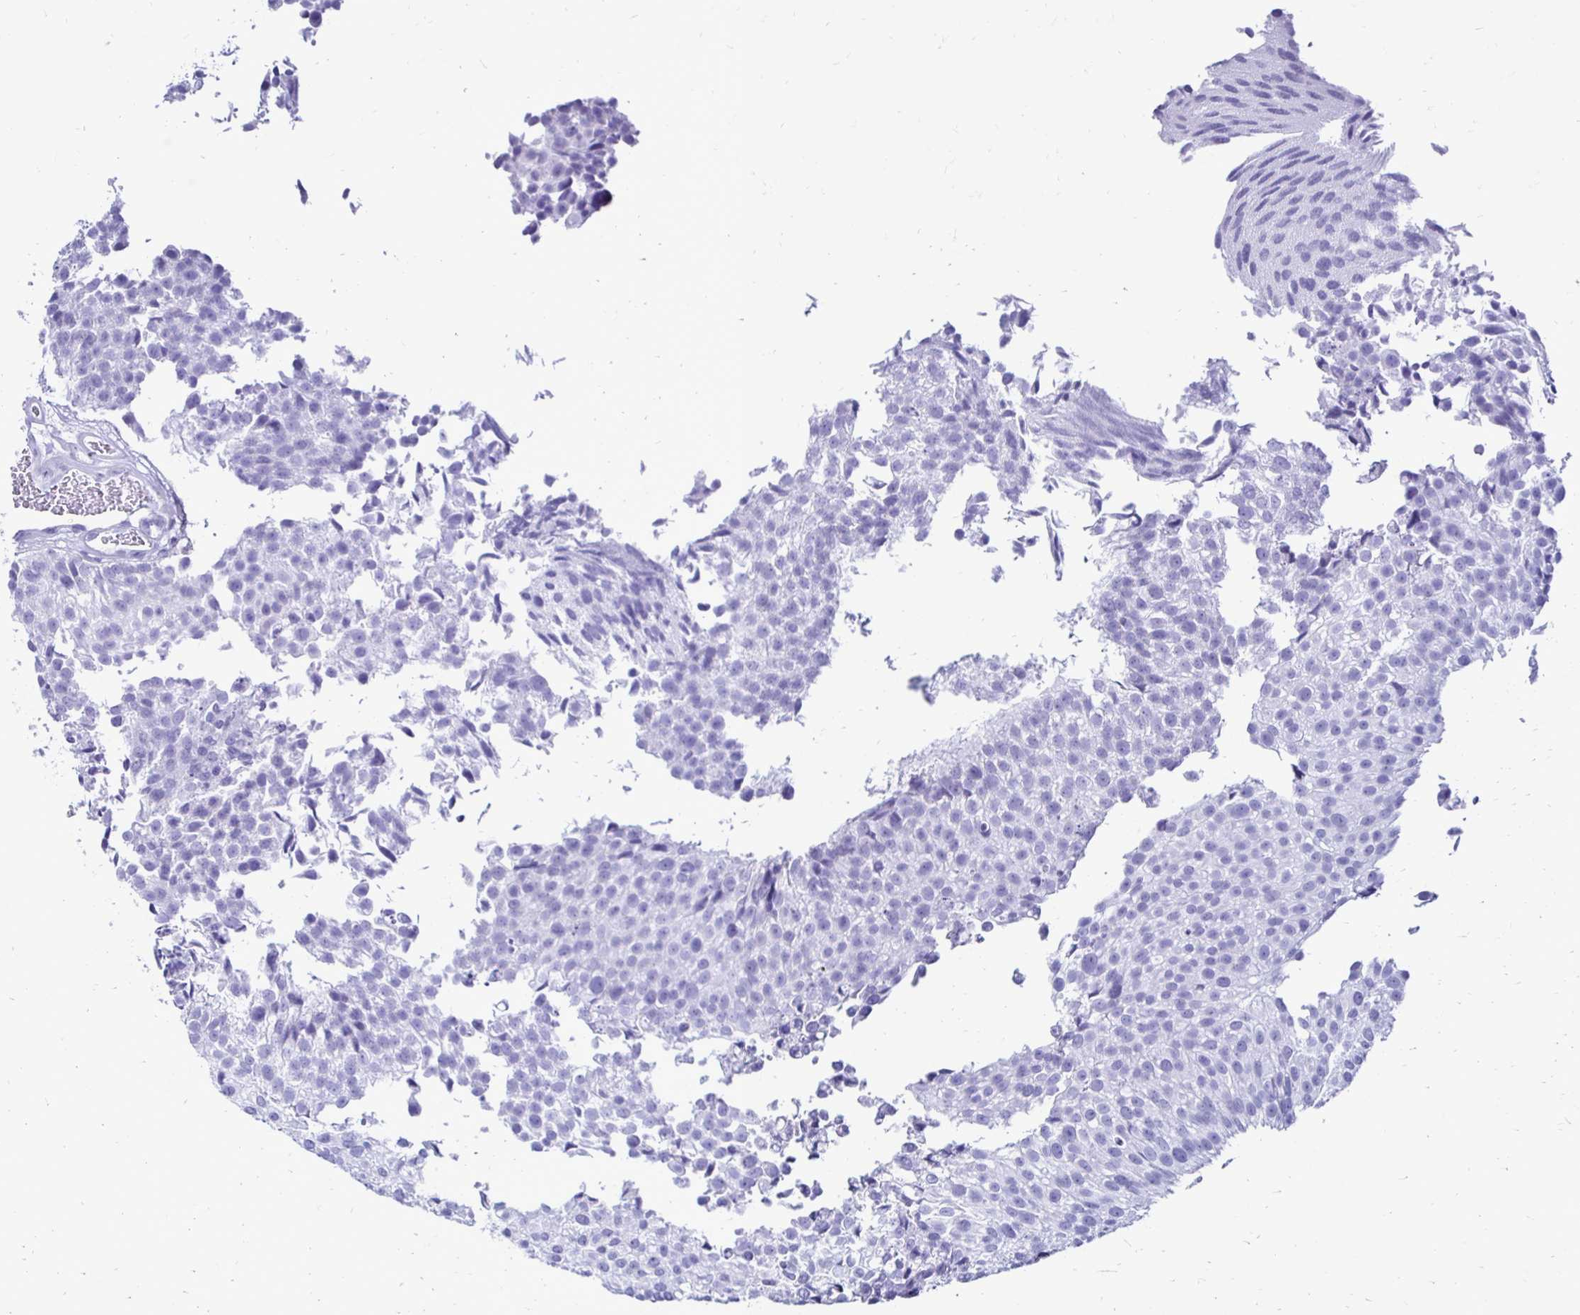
{"staining": {"intensity": "negative", "quantity": "none", "location": "none"}, "tissue": "urothelial cancer", "cell_type": "Tumor cells", "image_type": "cancer", "snomed": [{"axis": "morphology", "description": "Urothelial carcinoma, Low grade"}, {"axis": "topography", "description": "Urinary bladder"}], "caption": "Immunohistochemistry photomicrograph of human urothelial cancer stained for a protein (brown), which shows no expression in tumor cells.", "gene": "CST5", "patient": {"sex": "male", "age": 80}}